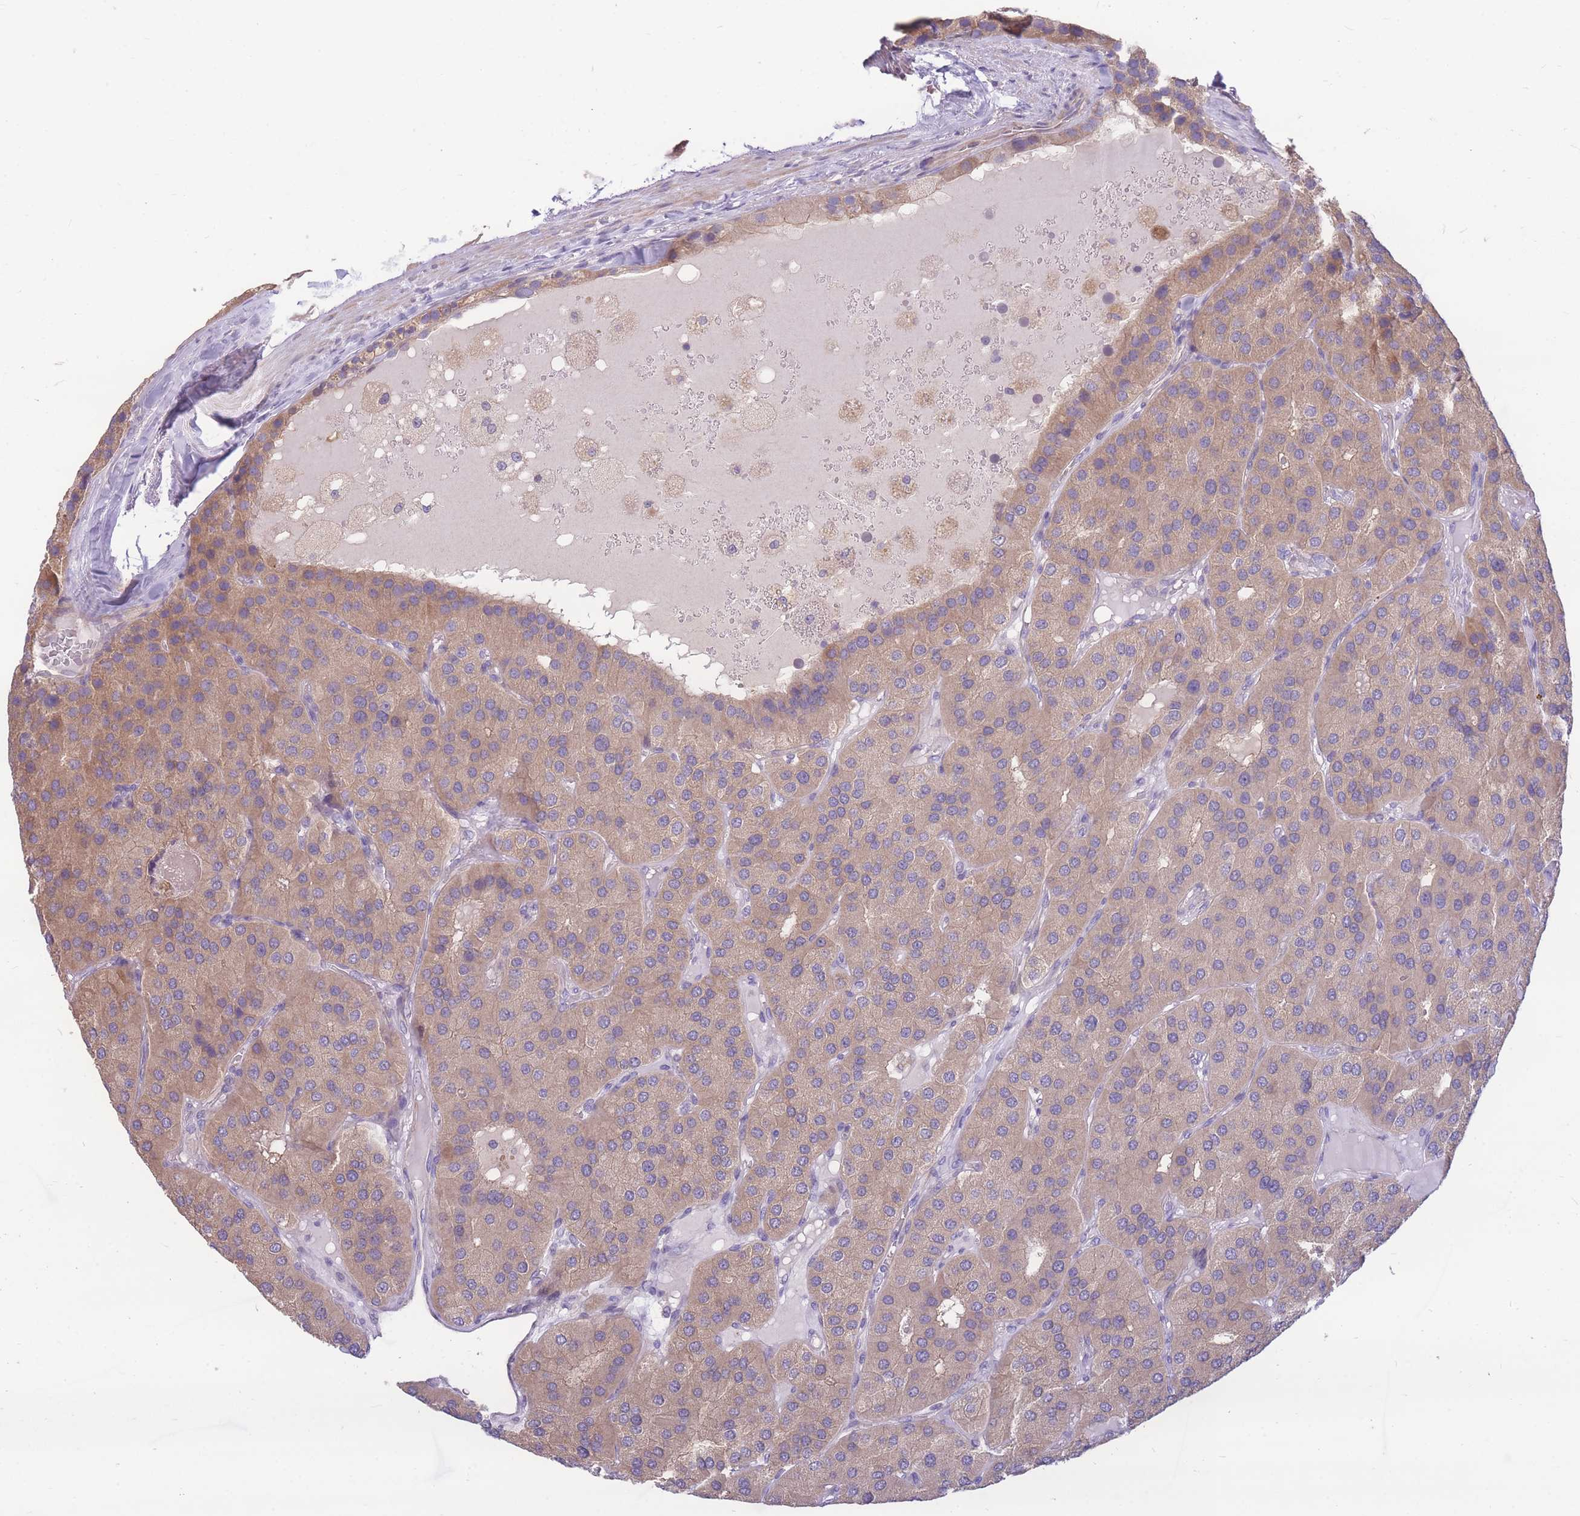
{"staining": {"intensity": "weak", "quantity": ">75%", "location": "cytoplasmic/membranous"}, "tissue": "parathyroid gland", "cell_type": "Glandular cells", "image_type": "normal", "snomed": [{"axis": "morphology", "description": "Normal tissue, NOS"}, {"axis": "morphology", "description": "Adenoma, NOS"}, {"axis": "topography", "description": "Parathyroid gland"}], "caption": "IHC of benign parathyroid gland reveals low levels of weak cytoplasmic/membranous positivity in approximately >75% of glandular cells.", "gene": "OR5T1", "patient": {"sex": "female", "age": 86}}